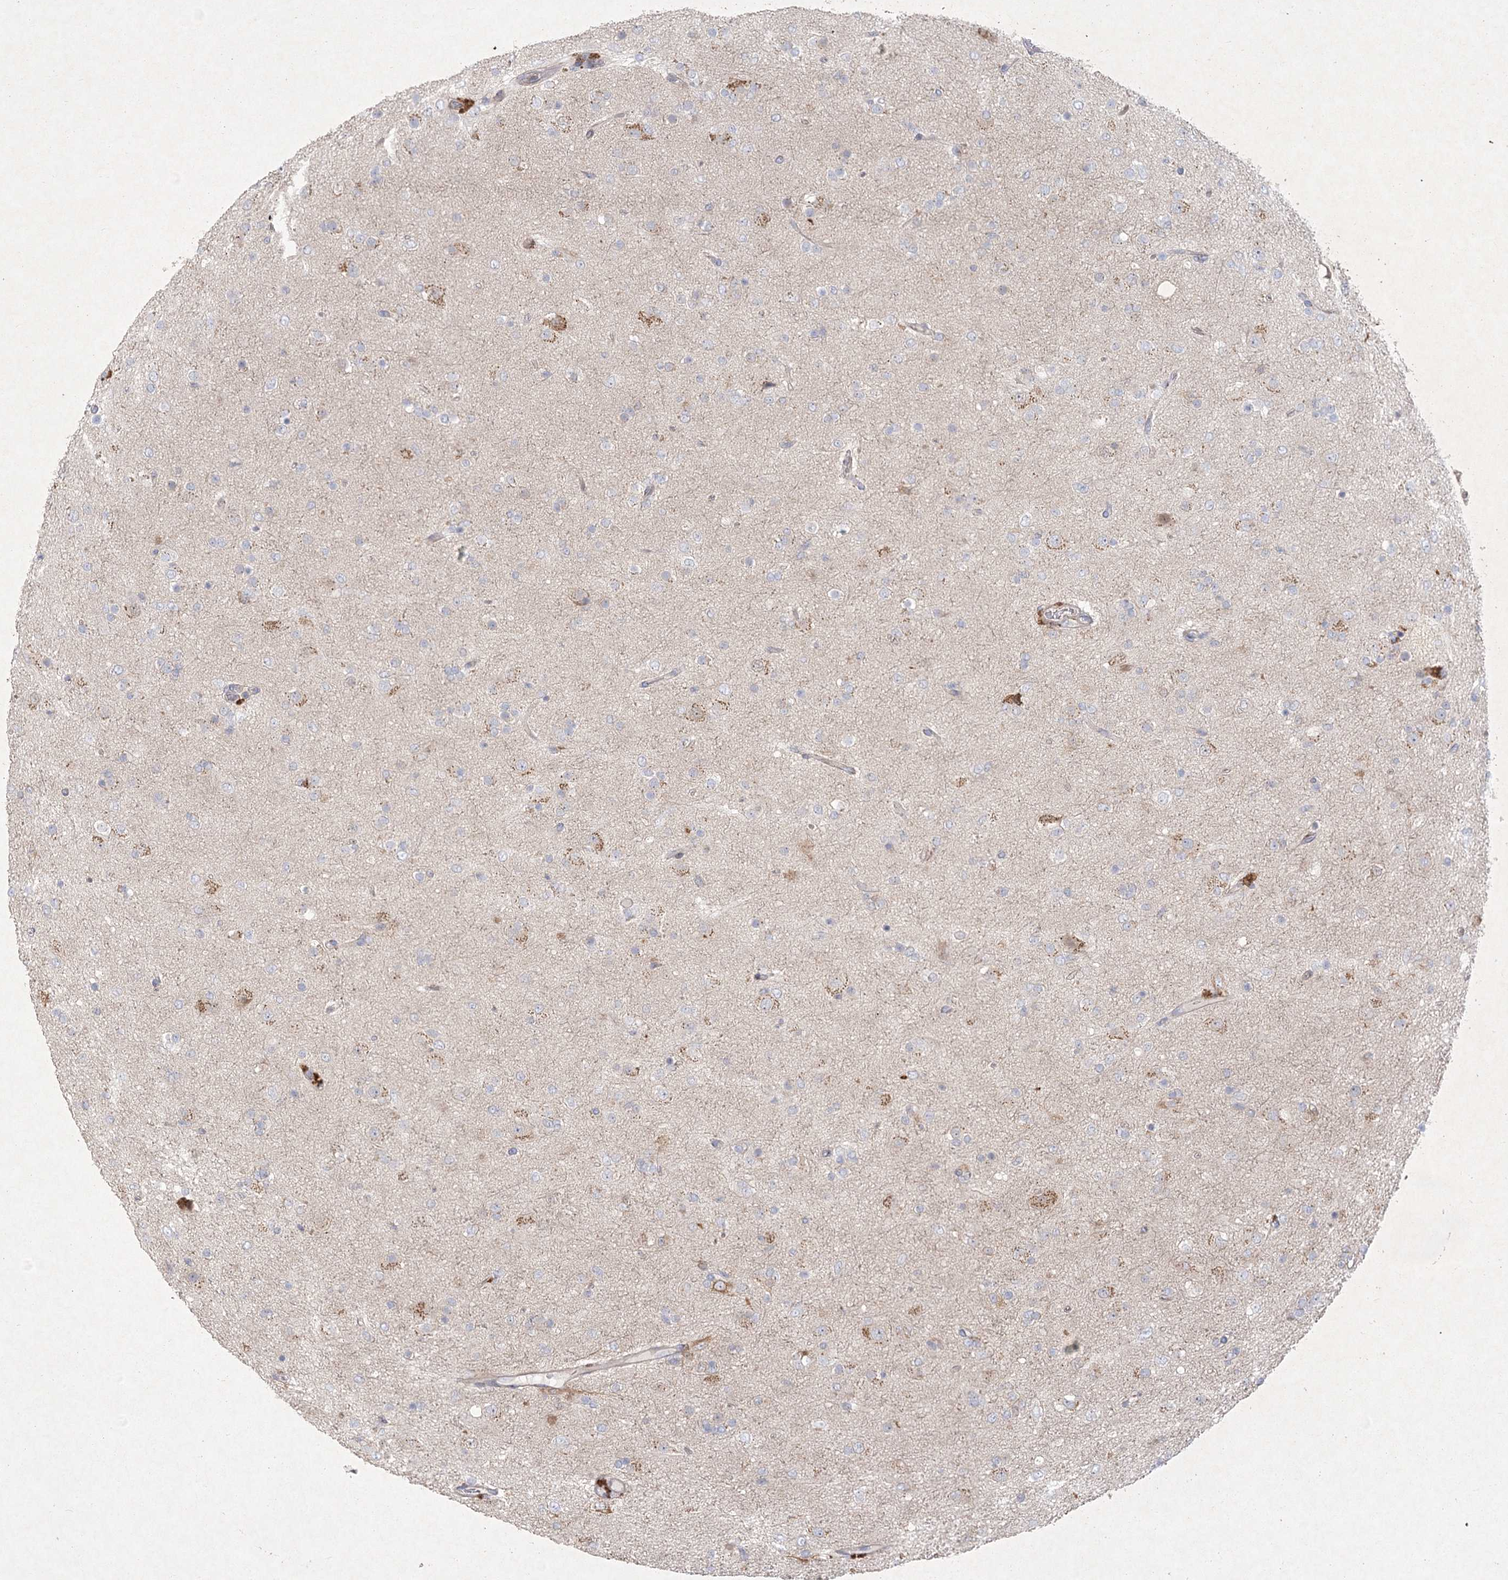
{"staining": {"intensity": "negative", "quantity": "none", "location": "none"}, "tissue": "glioma", "cell_type": "Tumor cells", "image_type": "cancer", "snomed": [{"axis": "morphology", "description": "Glioma, malignant, Low grade"}, {"axis": "topography", "description": "Brain"}], "caption": "This is a photomicrograph of immunohistochemistry (IHC) staining of malignant low-grade glioma, which shows no positivity in tumor cells.", "gene": "FAM110C", "patient": {"sex": "male", "age": 65}}